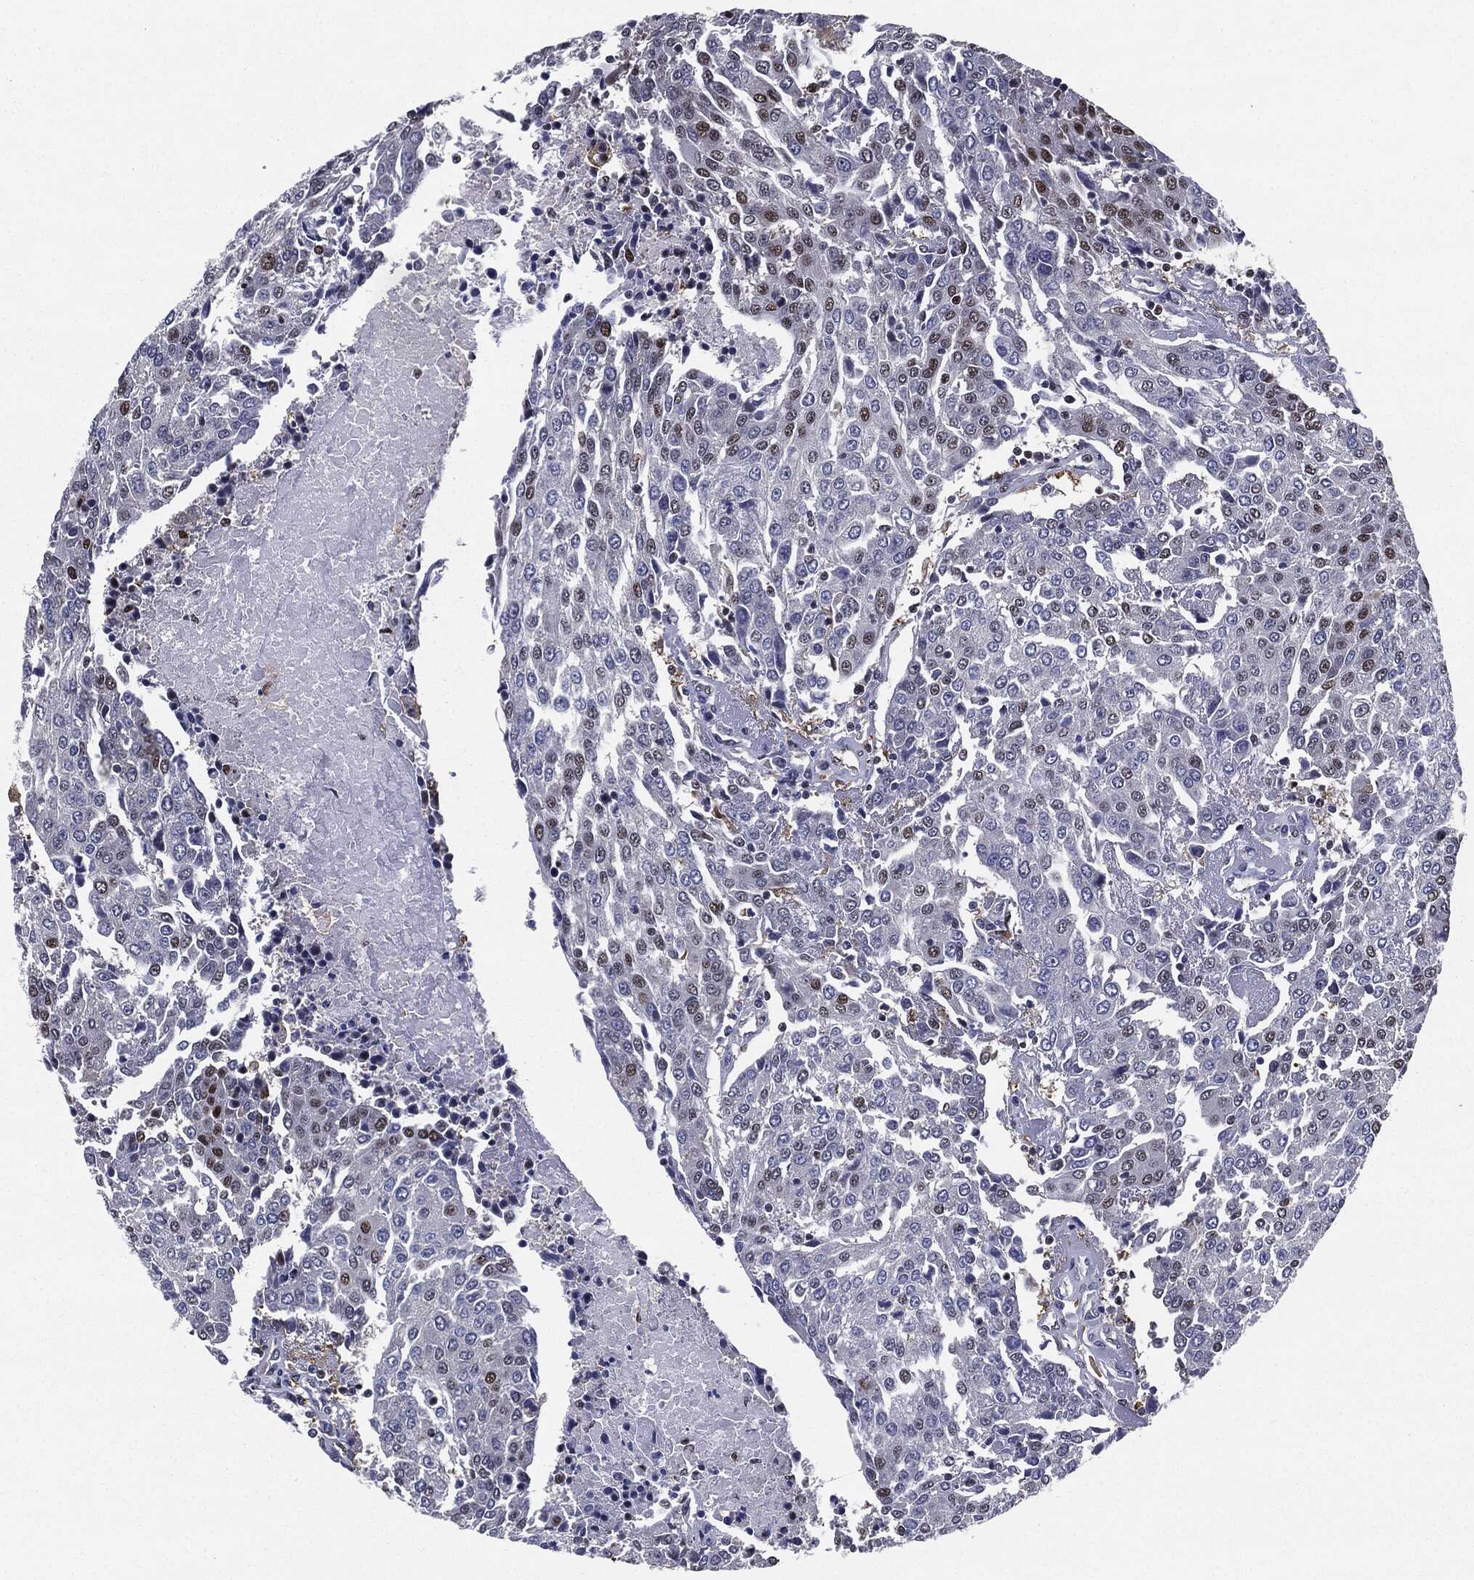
{"staining": {"intensity": "weak", "quantity": "<25%", "location": "nuclear"}, "tissue": "urothelial cancer", "cell_type": "Tumor cells", "image_type": "cancer", "snomed": [{"axis": "morphology", "description": "Urothelial carcinoma, High grade"}, {"axis": "topography", "description": "Urinary bladder"}], "caption": "Tumor cells are negative for protein expression in human high-grade urothelial carcinoma. Nuclei are stained in blue.", "gene": "JUN", "patient": {"sex": "female", "age": 85}}